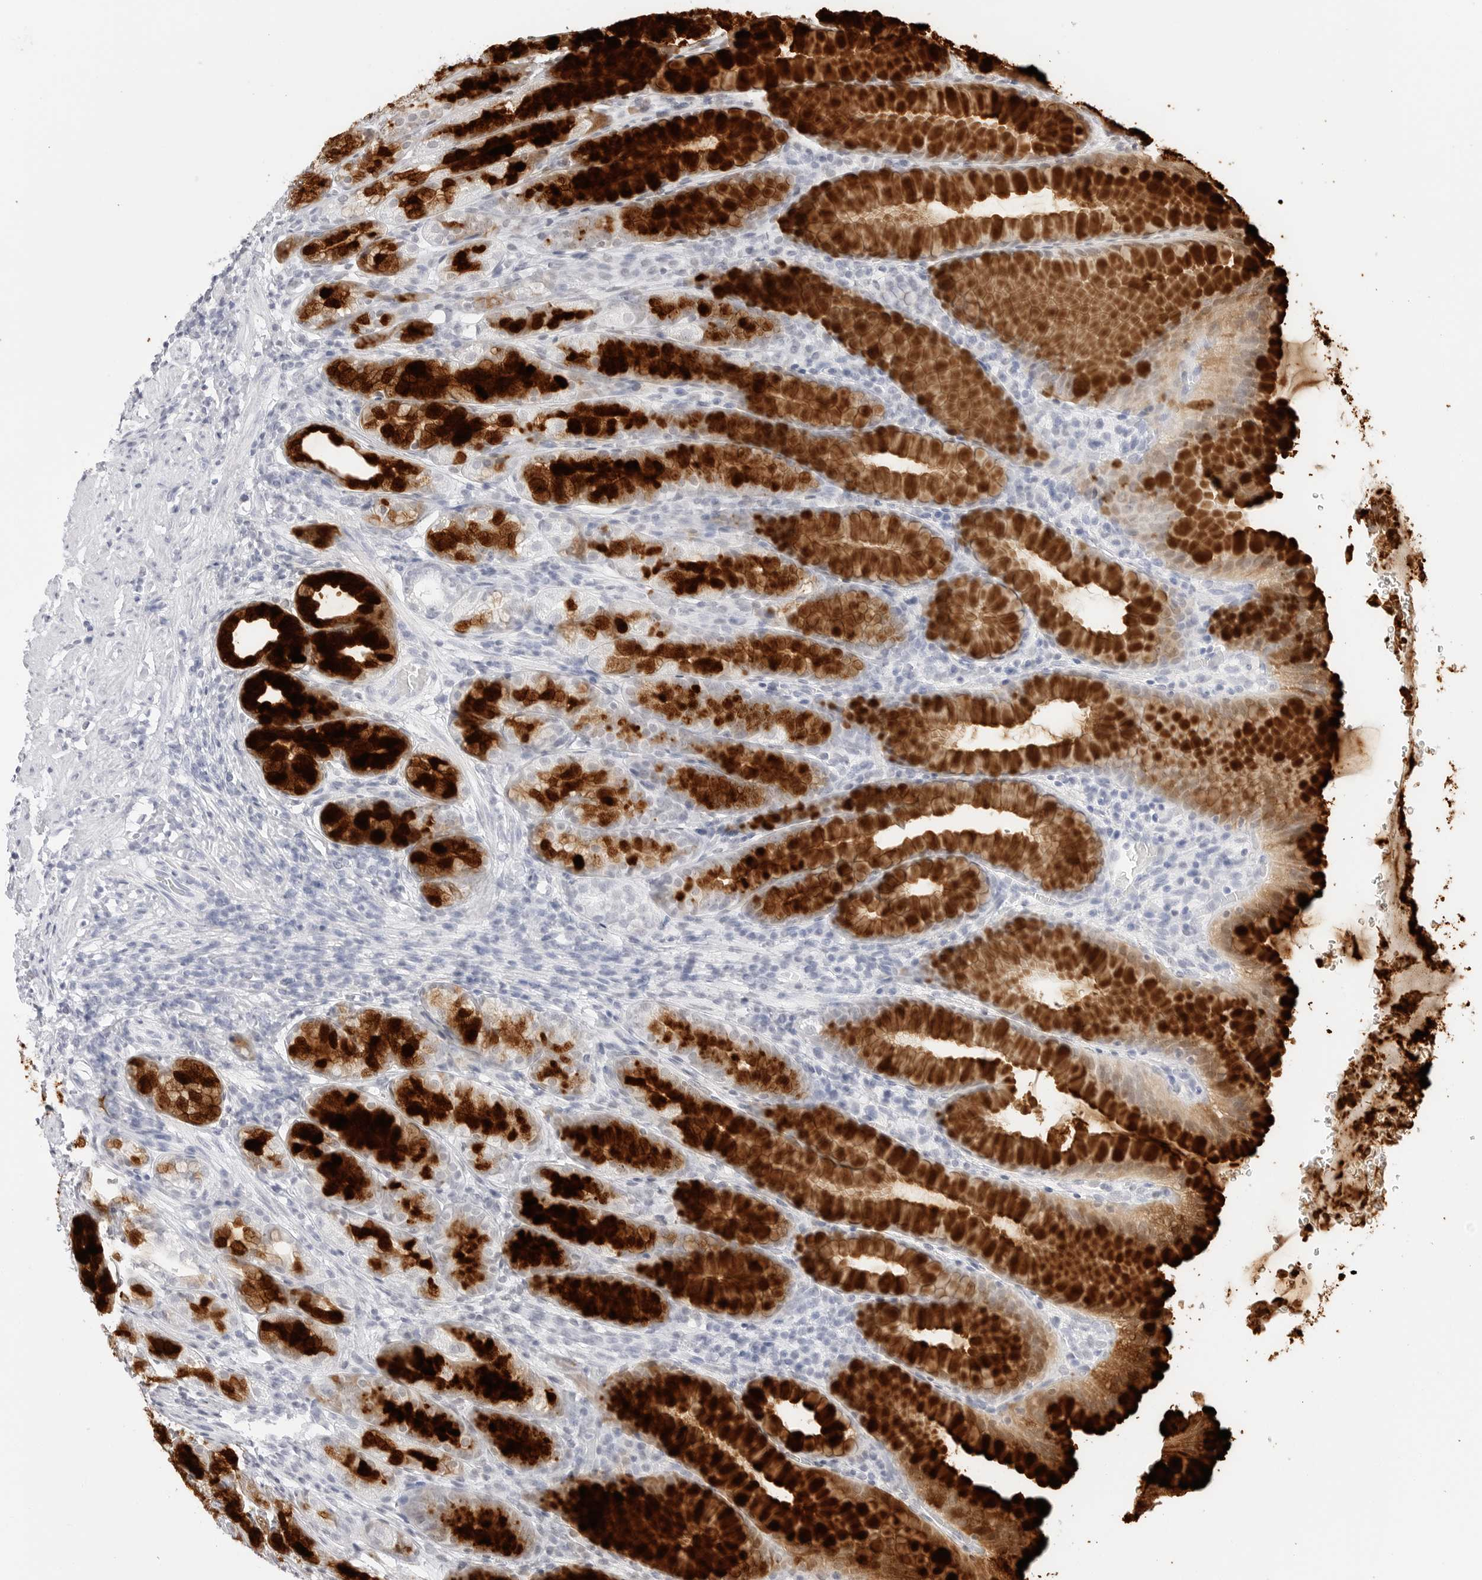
{"staining": {"intensity": "strong", "quantity": "25%-75%", "location": "cytoplasmic/membranous"}, "tissue": "stomach", "cell_type": "Glandular cells", "image_type": "normal", "snomed": [{"axis": "morphology", "description": "Normal tissue, NOS"}, {"axis": "topography", "description": "Stomach"}], "caption": "Strong cytoplasmic/membranous expression for a protein is identified in about 25%-75% of glandular cells of benign stomach using IHC.", "gene": "TFF2", "patient": {"sex": "male", "age": 42}}